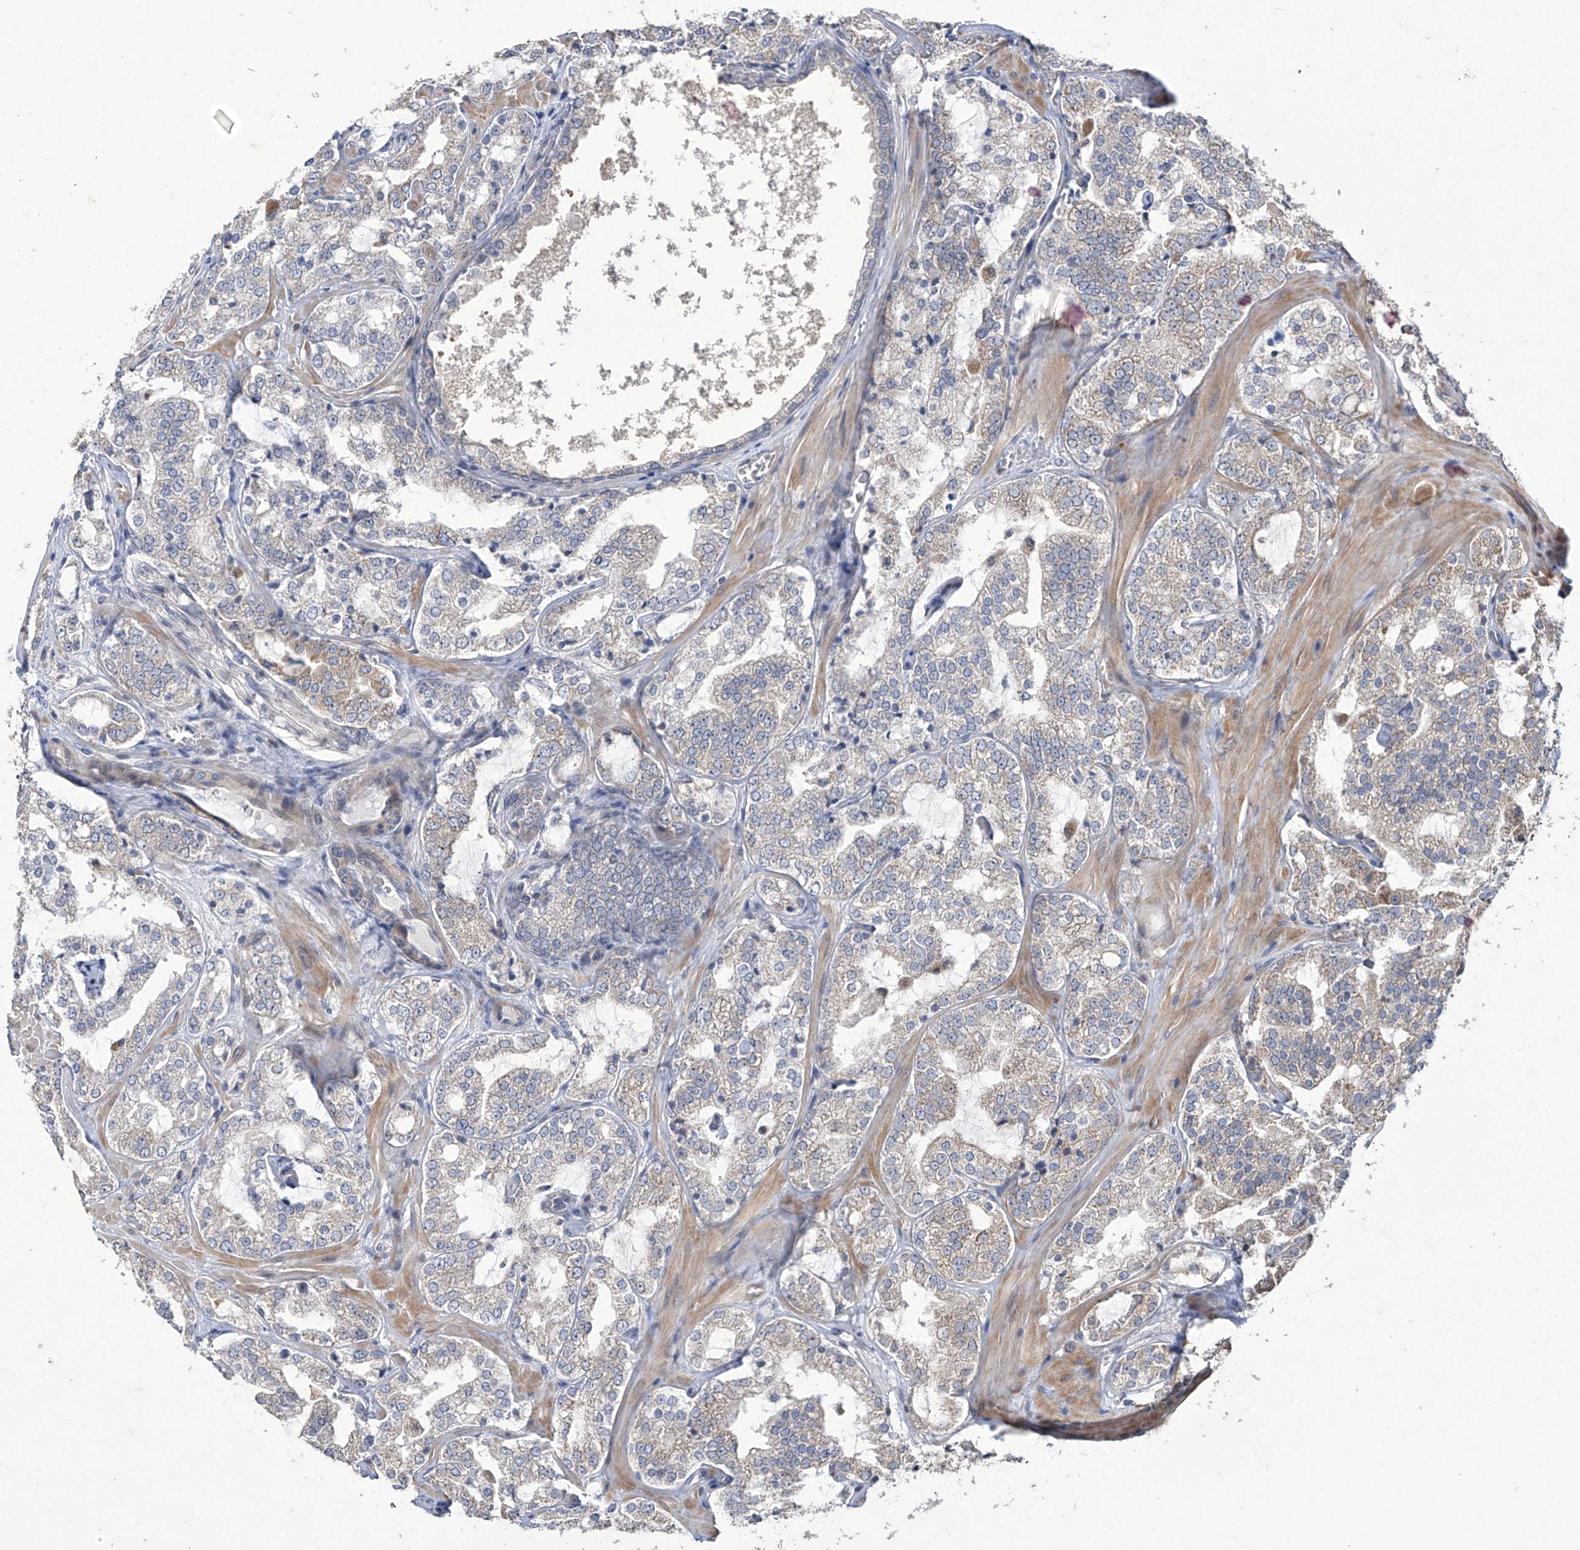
{"staining": {"intensity": "negative", "quantity": "none", "location": "none"}, "tissue": "prostate cancer", "cell_type": "Tumor cells", "image_type": "cancer", "snomed": [{"axis": "morphology", "description": "Adenocarcinoma, High grade"}, {"axis": "topography", "description": "Prostate"}], "caption": "Photomicrograph shows no significant protein staining in tumor cells of adenocarcinoma (high-grade) (prostate).", "gene": "TRIM60", "patient": {"sex": "male", "age": 64}}